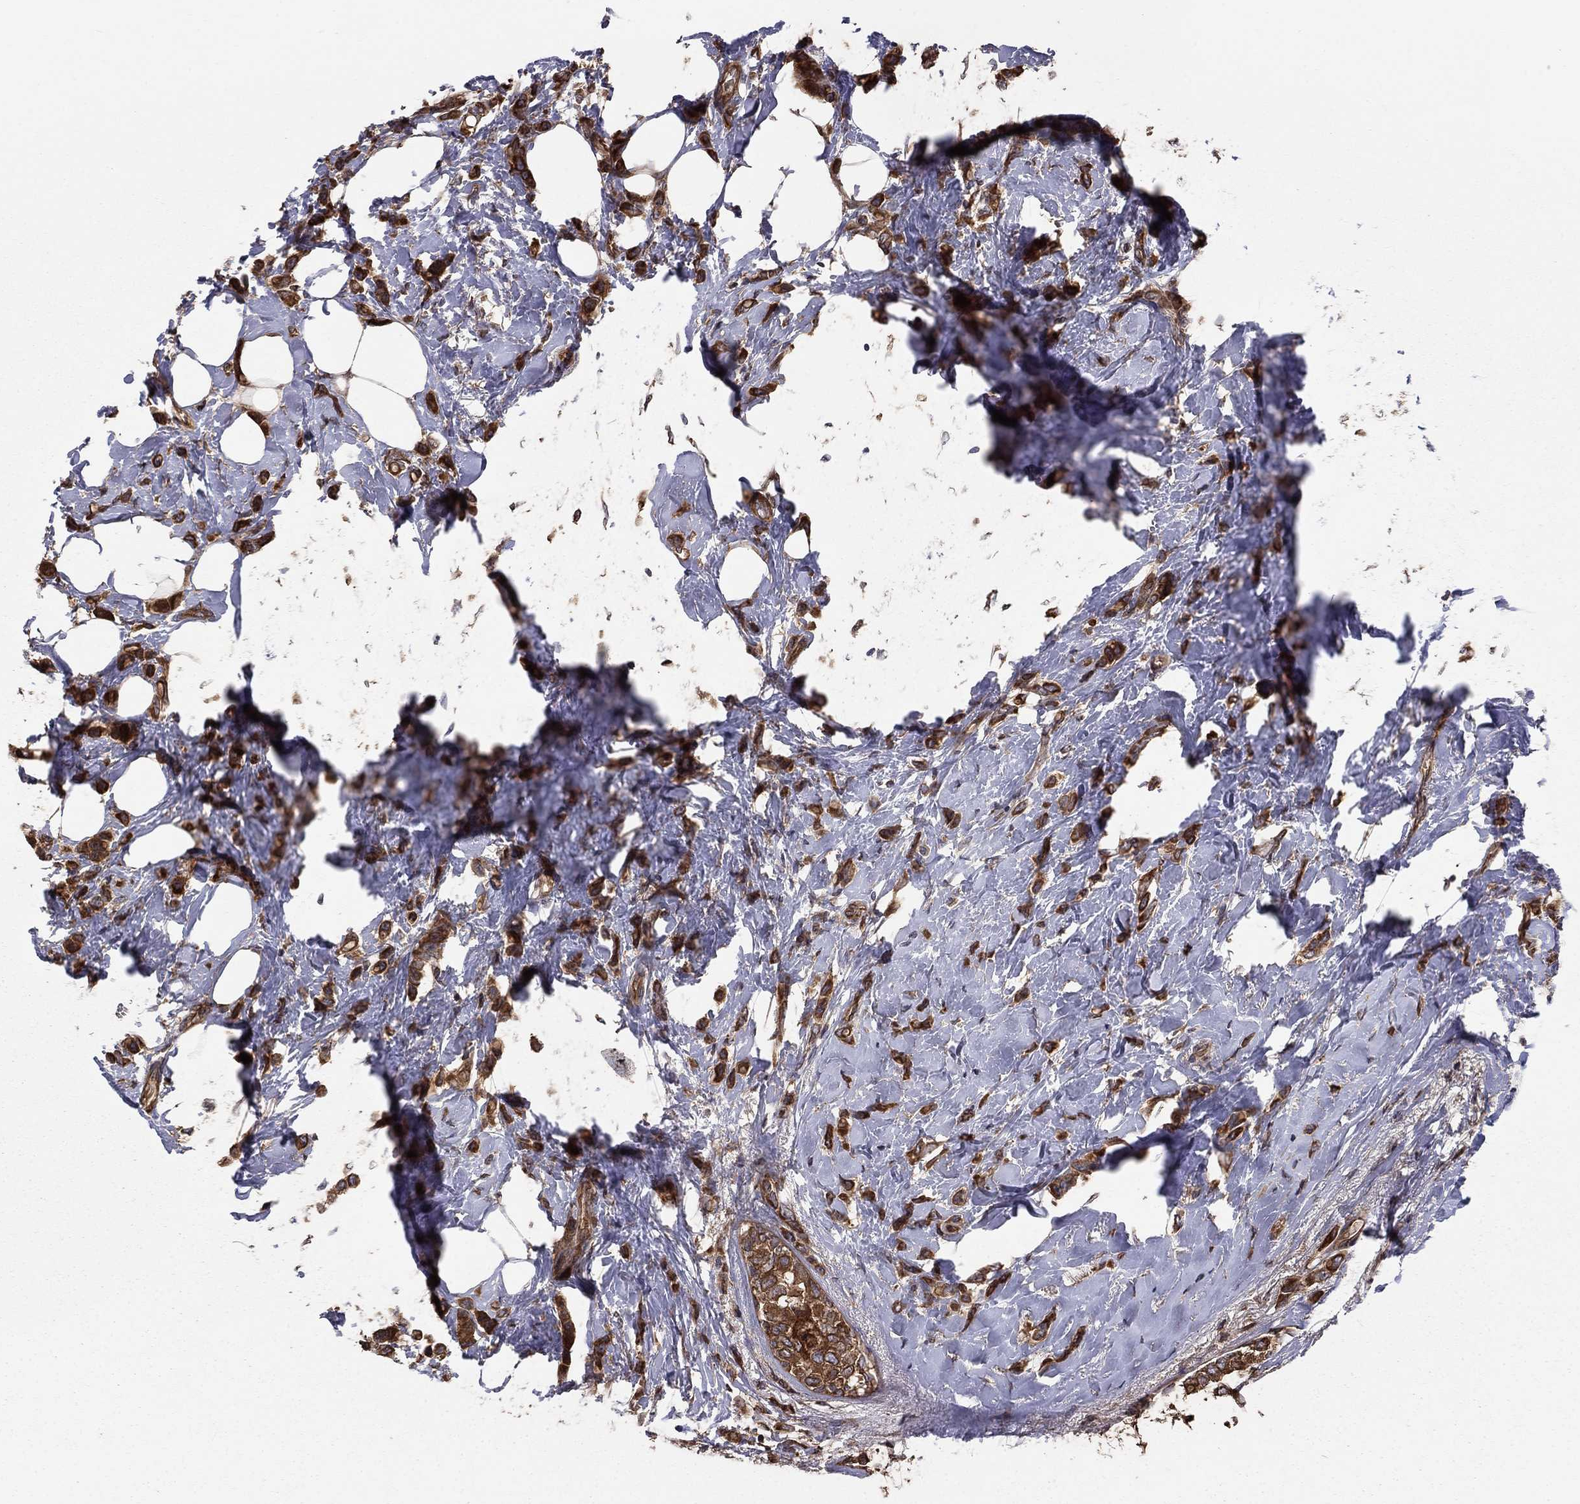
{"staining": {"intensity": "strong", "quantity": ">75%", "location": "cytoplasmic/membranous"}, "tissue": "breast cancer", "cell_type": "Tumor cells", "image_type": "cancer", "snomed": [{"axis": "morphology", "description": "Lobular carcinoma"}, {"axis": "topography", "description": "Breast"}], "caption": "Lobular carcinoma (breast) tissue reveals strong cytoplasmic/membranous expression in about >75% of tumor cells, visualized by immunohistochemistry.", "gene": "BABAM2", "patient": {"sex": "female", "age": 66}}